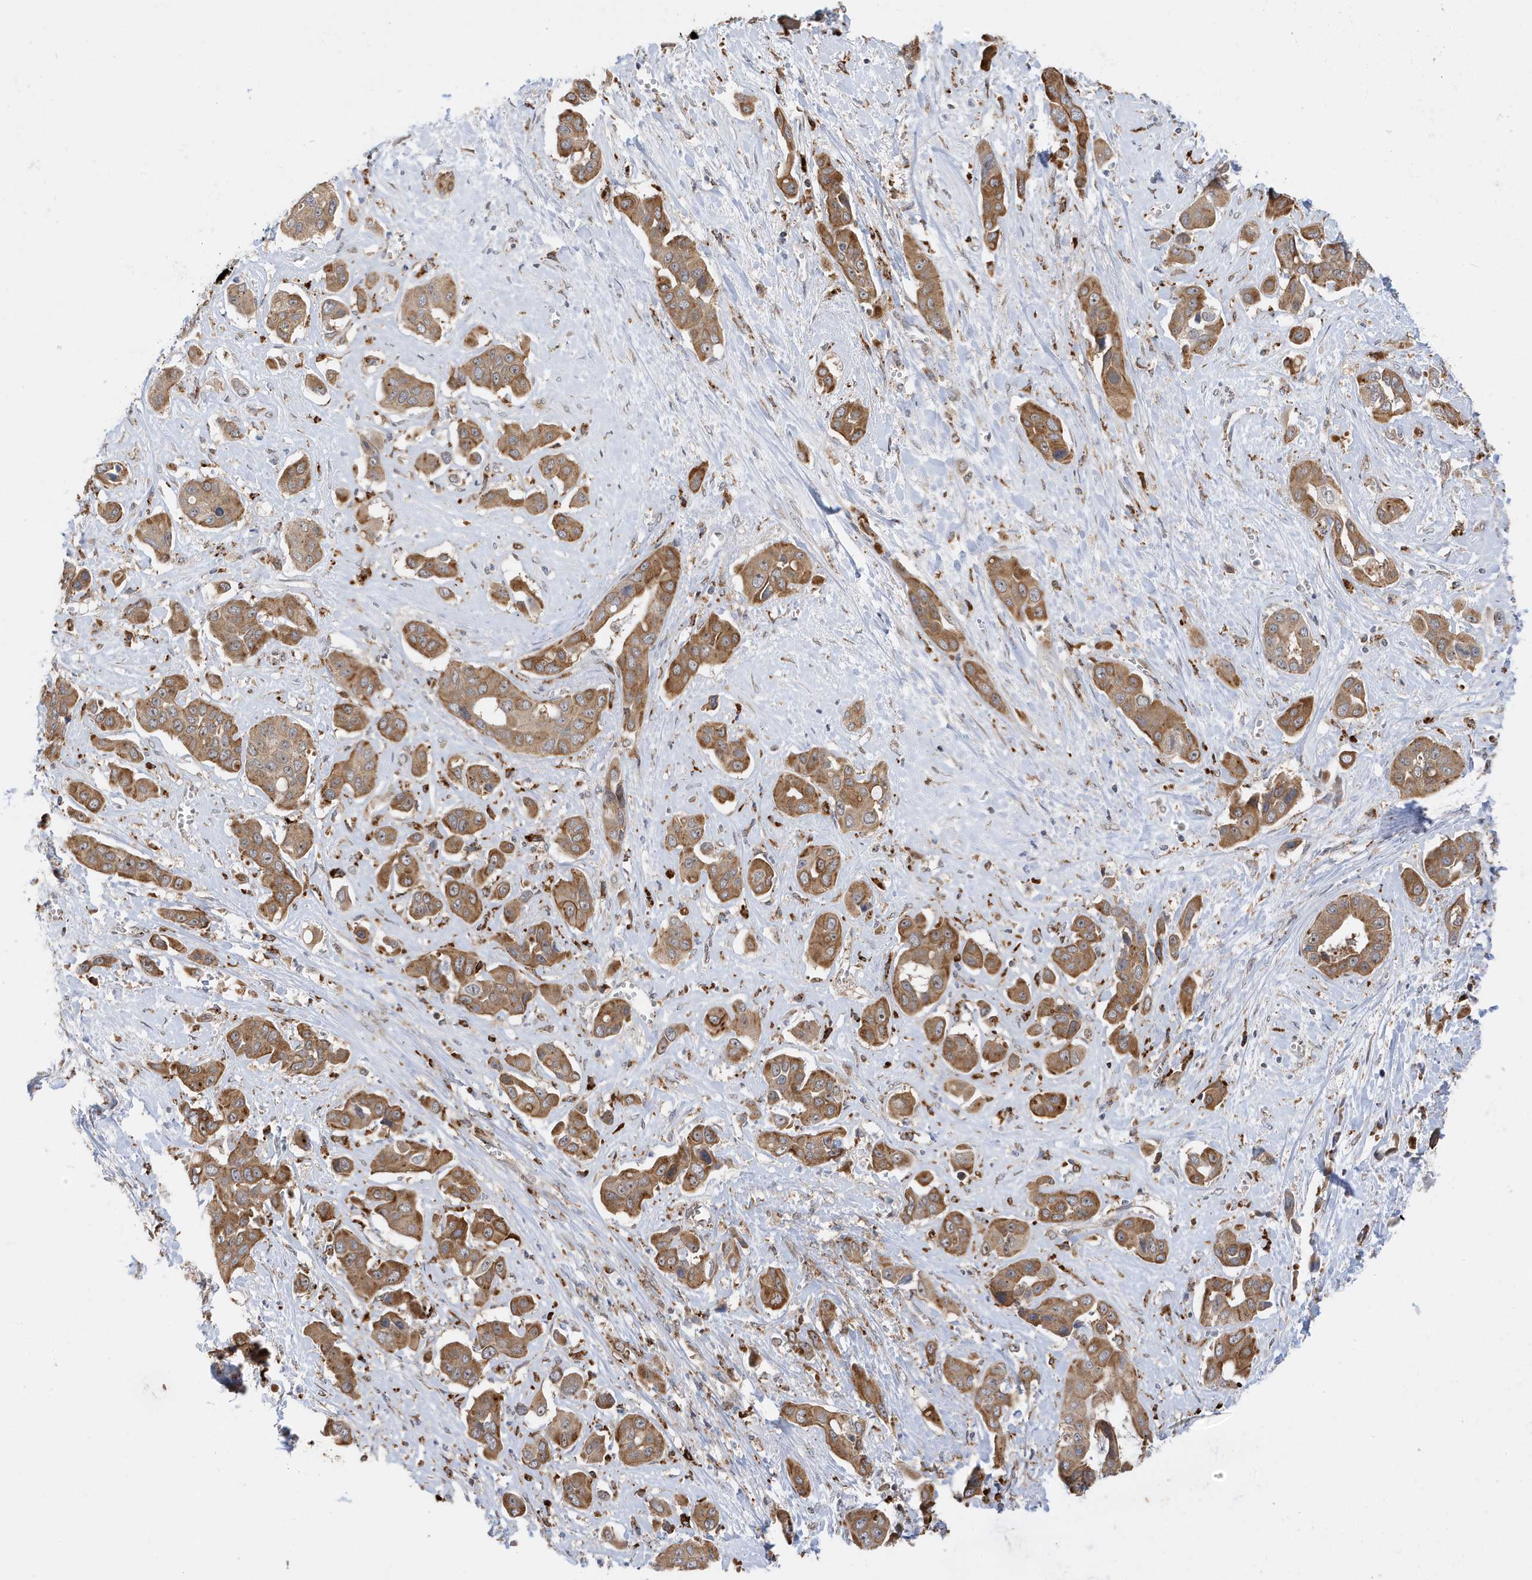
{"staining": {"intensity": "moderate", "quantity": ">75%", "location": "cytoplasmic/membranous"}, "tissue": "liver cancer", "cell_type": "Tumor cells", "image_type": "cancer", "snomed": [{"axis": "morphology", "description": "Cholangiocarcinoma"}, {"axis": "topography", "description": "Liver"}], "caption": "Immunohistochemical staining of human liver cancer exhibits medium levels of moderate cytoplasmic/membranous protein positivity in about >75% of tumor cells. (DAB (3,3'-diaminobenzidine) IHC, brown staining for protein, blue staining for nuclei).", "gene": "ZNF507", "patient": {"sex": "female", "age": 52}}